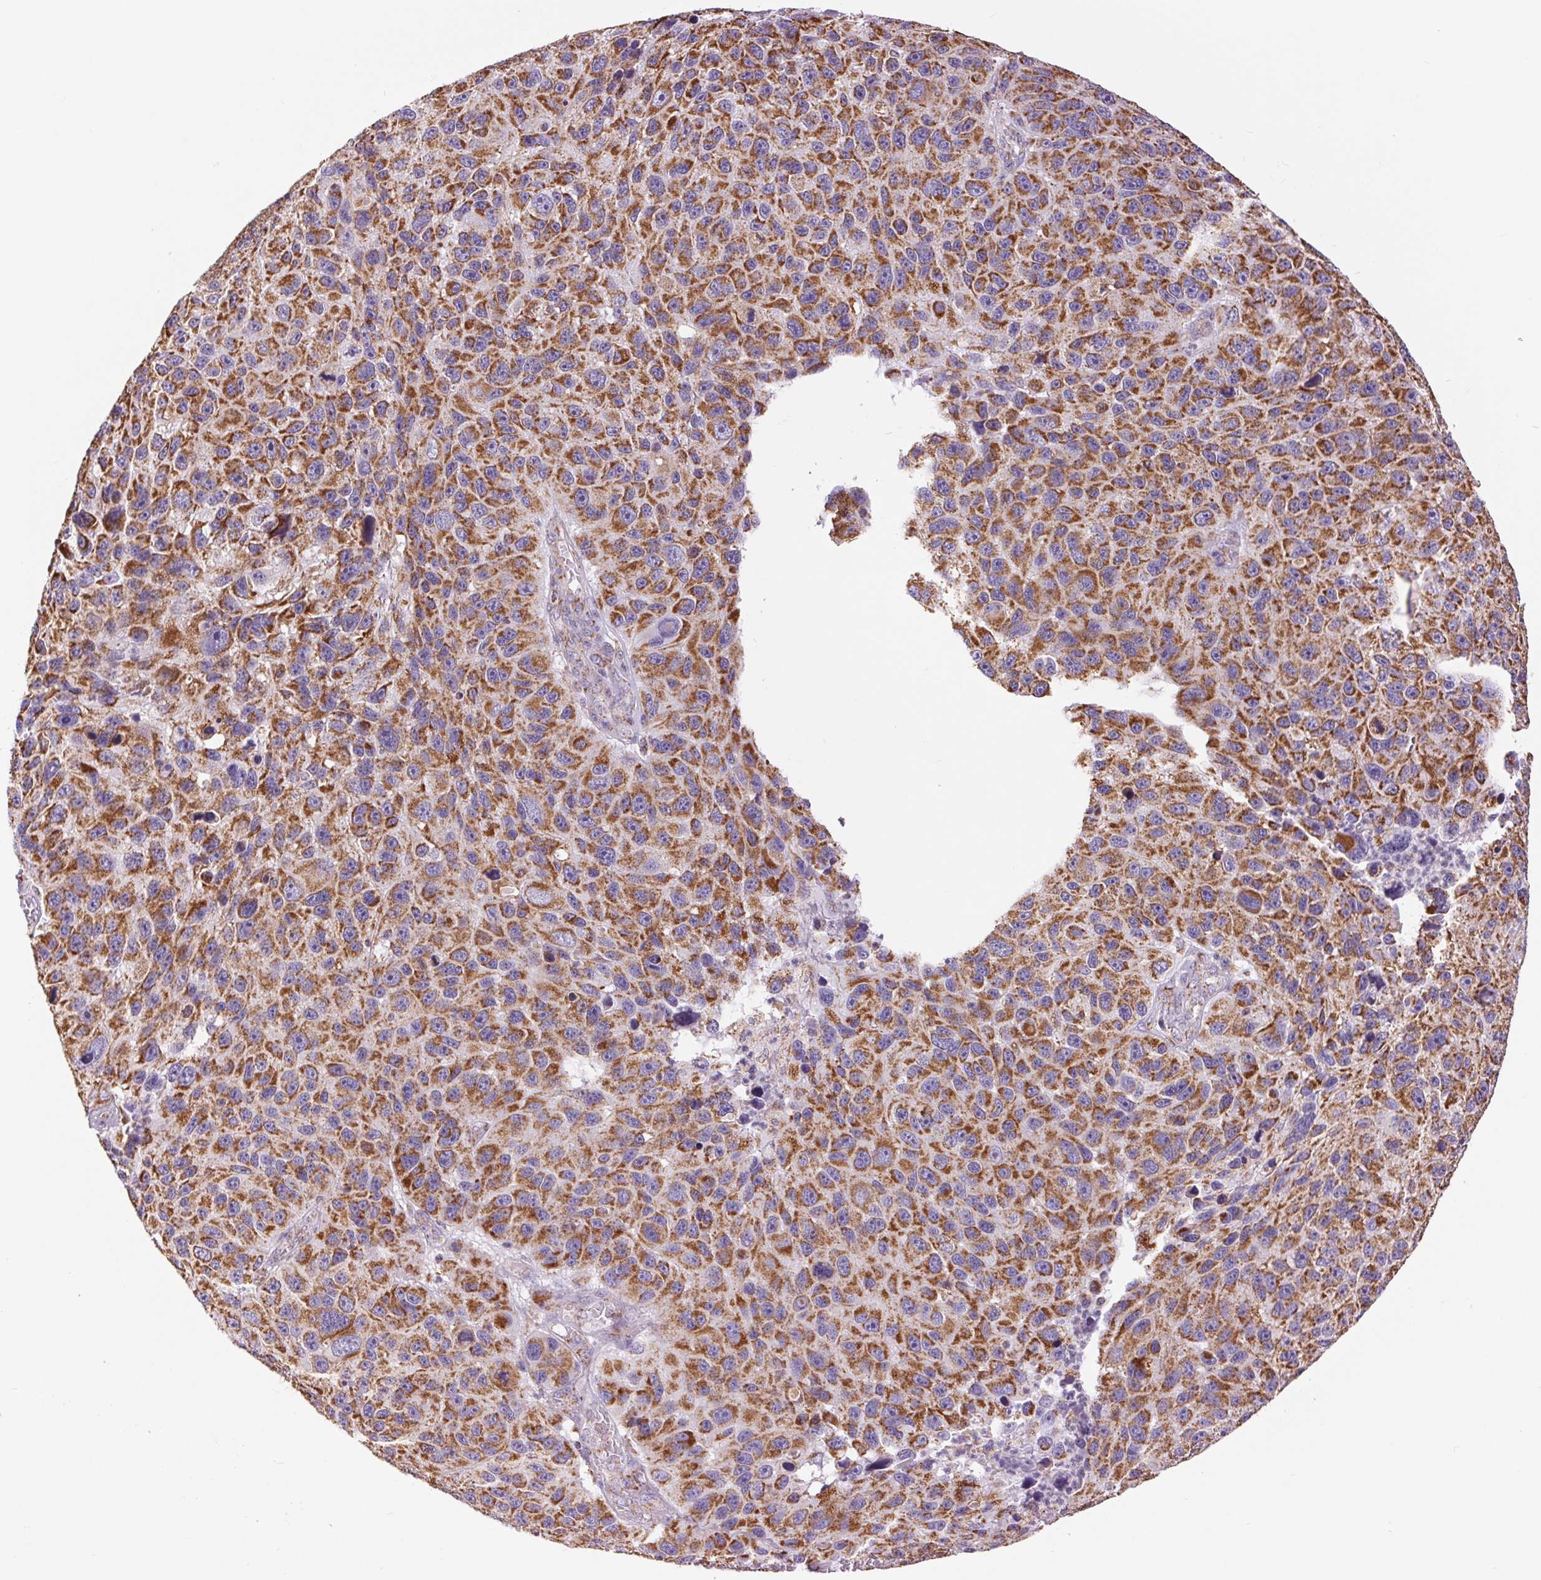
{"staining": {"intensity": "strong", "quantity": ">75%", "location": "cytoplasmic/membranous"}, "tissue": "melanoma", "cell_type": "Tumor cells", "image_type": "cancer", "snomed": [{"axis": "morphology", "description": "Malignant melanoma, NOS"}, {"axis": "topography", "description": "Skin"}], "caption": "Immunohistochemical staining of melanoma displays high levels of strong cytoplasmic/membranous protein positivity in approximately >75% of tumor cells. (brown staining indicates protein expression, while blue staining denotes nuclei).", "gene": "ATP5PB", "patient": {"sex": "male", "age": 53}}